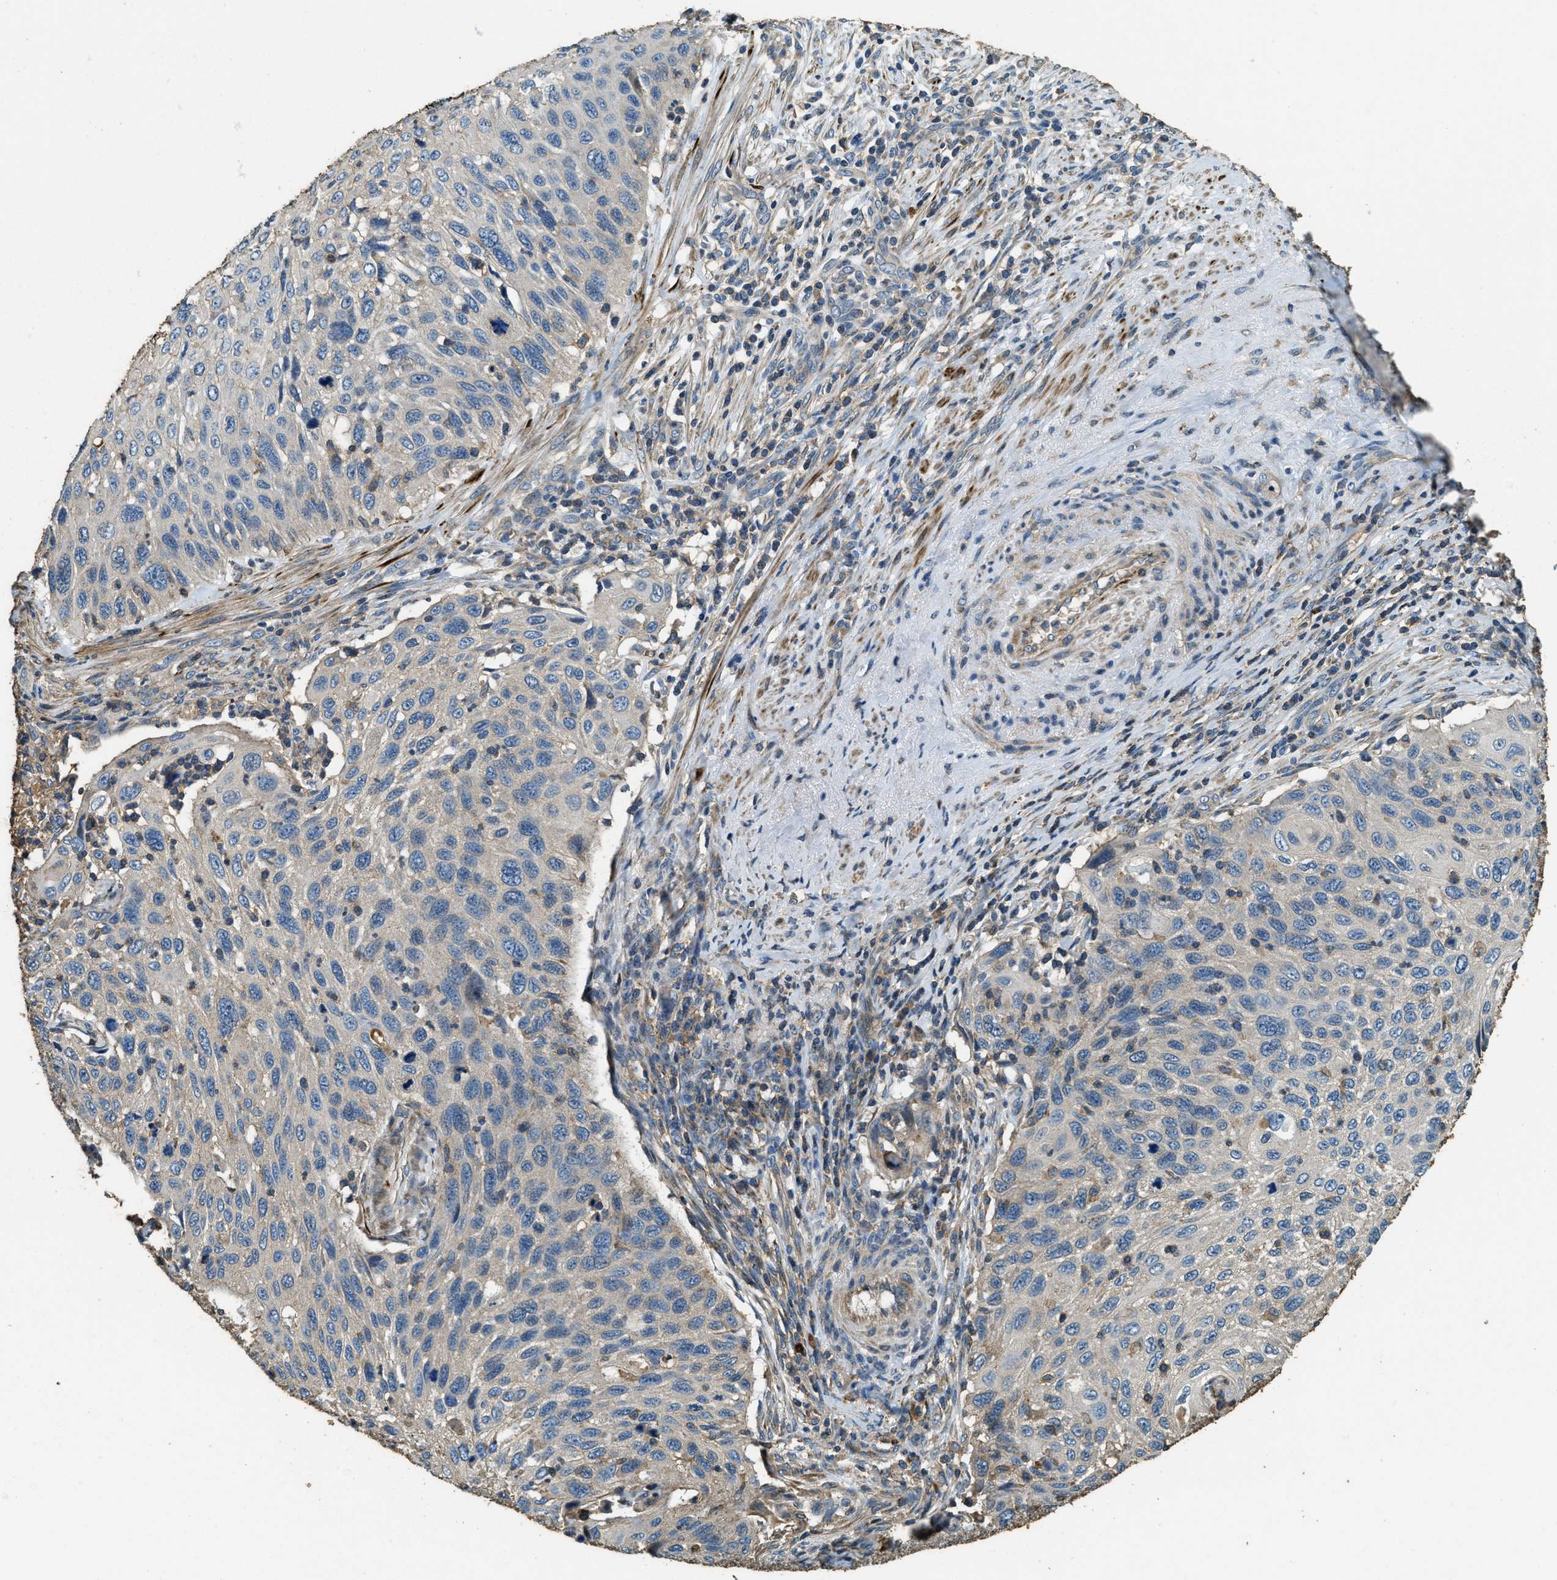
{"staining": {"intensity": "negative", "quantity": "none", "location": "none"}, "tissue": "cervical cancer", "cell_type": "Tumor cells", "image_type": "cancer", "snomed": [{"axis": "morphology", "description": "Squamous cell carcinoma, NOS"}, {"axis": "topography", "description": "Cervix"}], "caption": "An IHC micrograph of squamous cell carcinoma (cervical) is shown. There is no staining in tumor cells of squamous cell carcinoma (cervical).", "gene": "ERGIC1", "patient": {"sex": "female", "age": 70}}